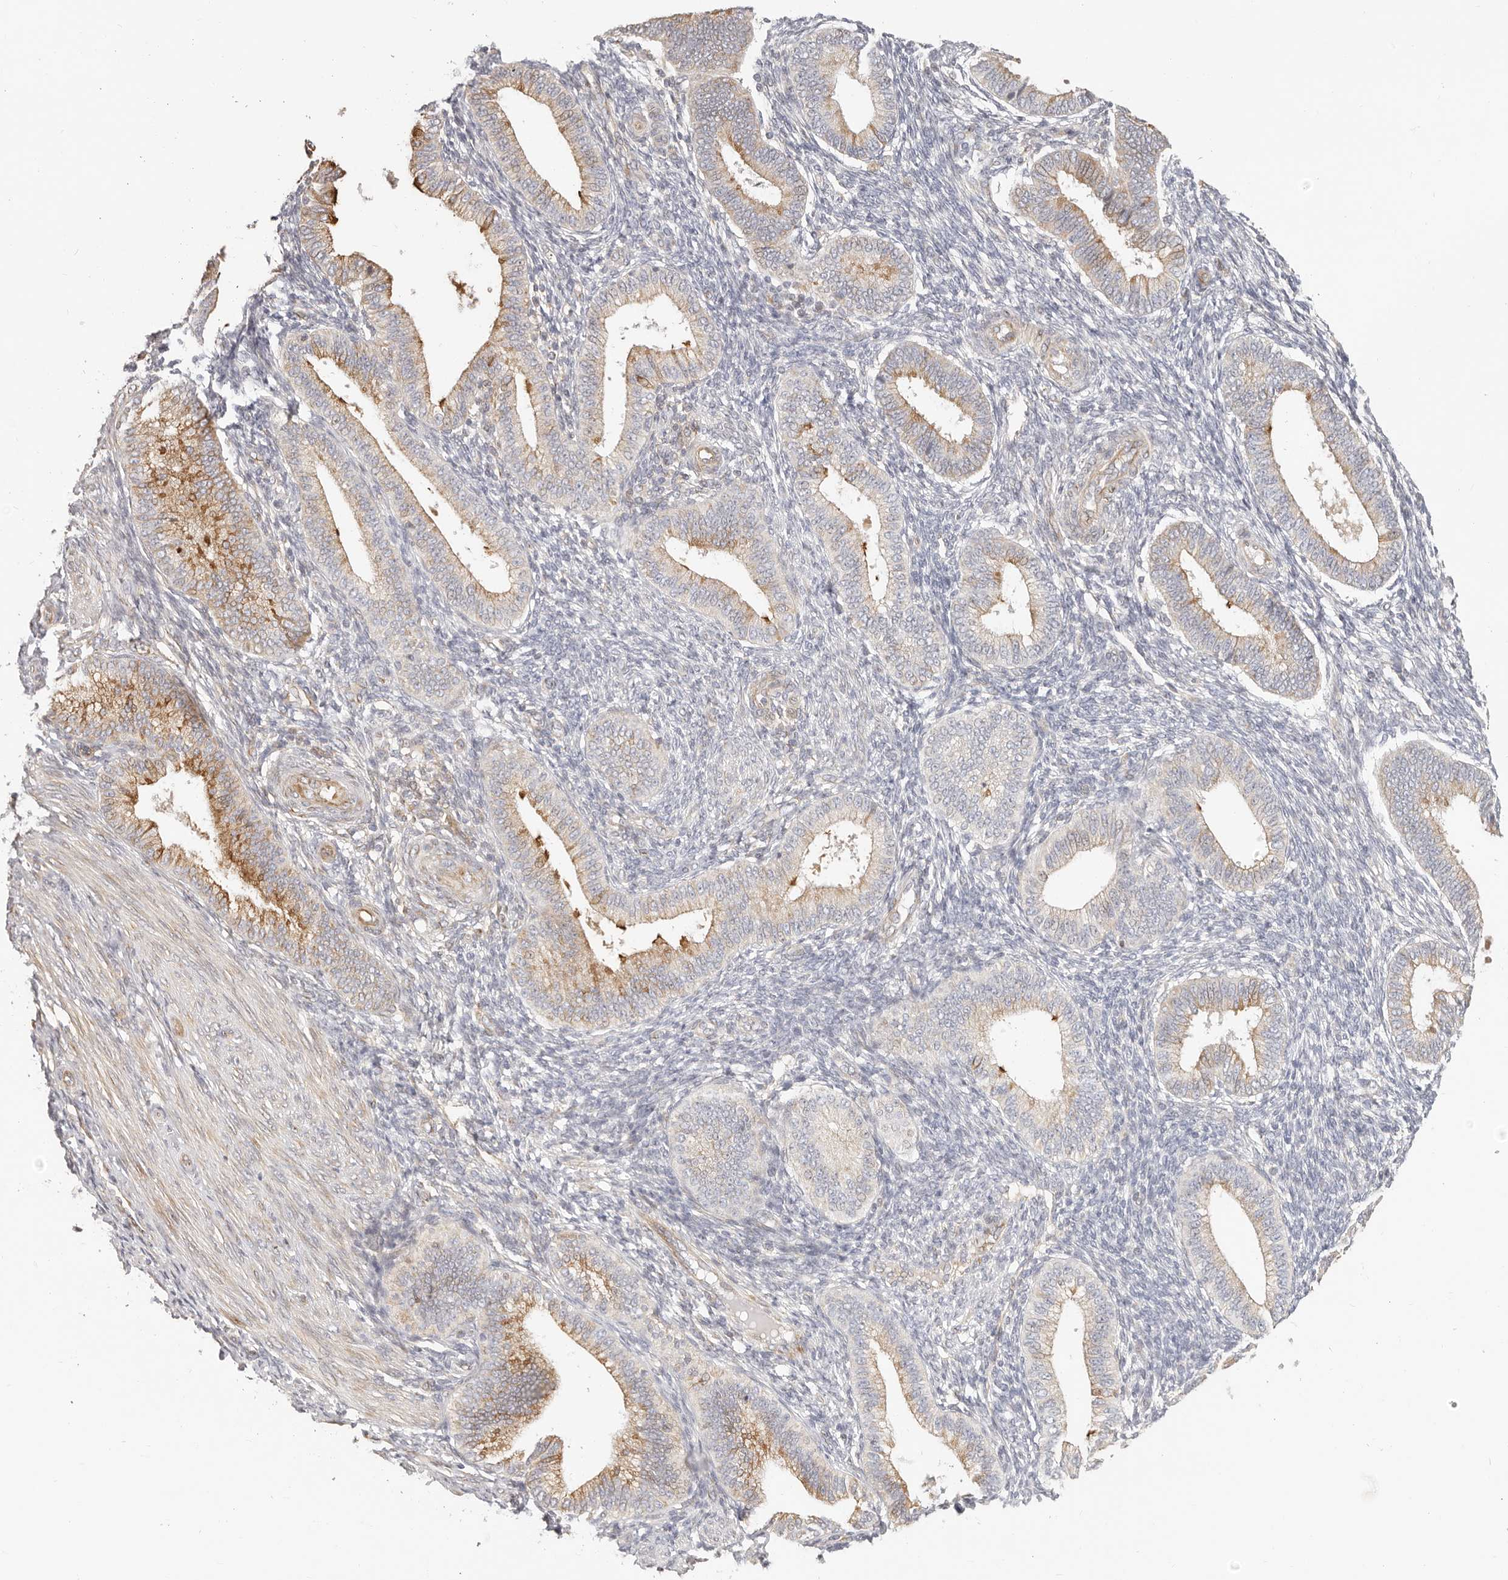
{"staining": {"intensity": "moderate", "quantity": "25%-75%", "location": "cytoplasmic/membranous"}, "tissue": "endometrium", "cell_type": "Cells in endometrial stroma", "image_type": "normal", "snomed": [{"axis": "morphology", "description": "Normal tissue, NOS"}, {"axis": "topography", "description": "Endometrium"}], "caption": "This image shows benign endometrium stained with immunohistochemistry (IHC) to label a protein in brown. The cytoplasmic/membranous of cells in endometrial stroma show moderate positivity for the protein. Nuclei are counter-stained blue.", "gene": "DTNBP1", "patient": {"sex": "female", "age": 39}}